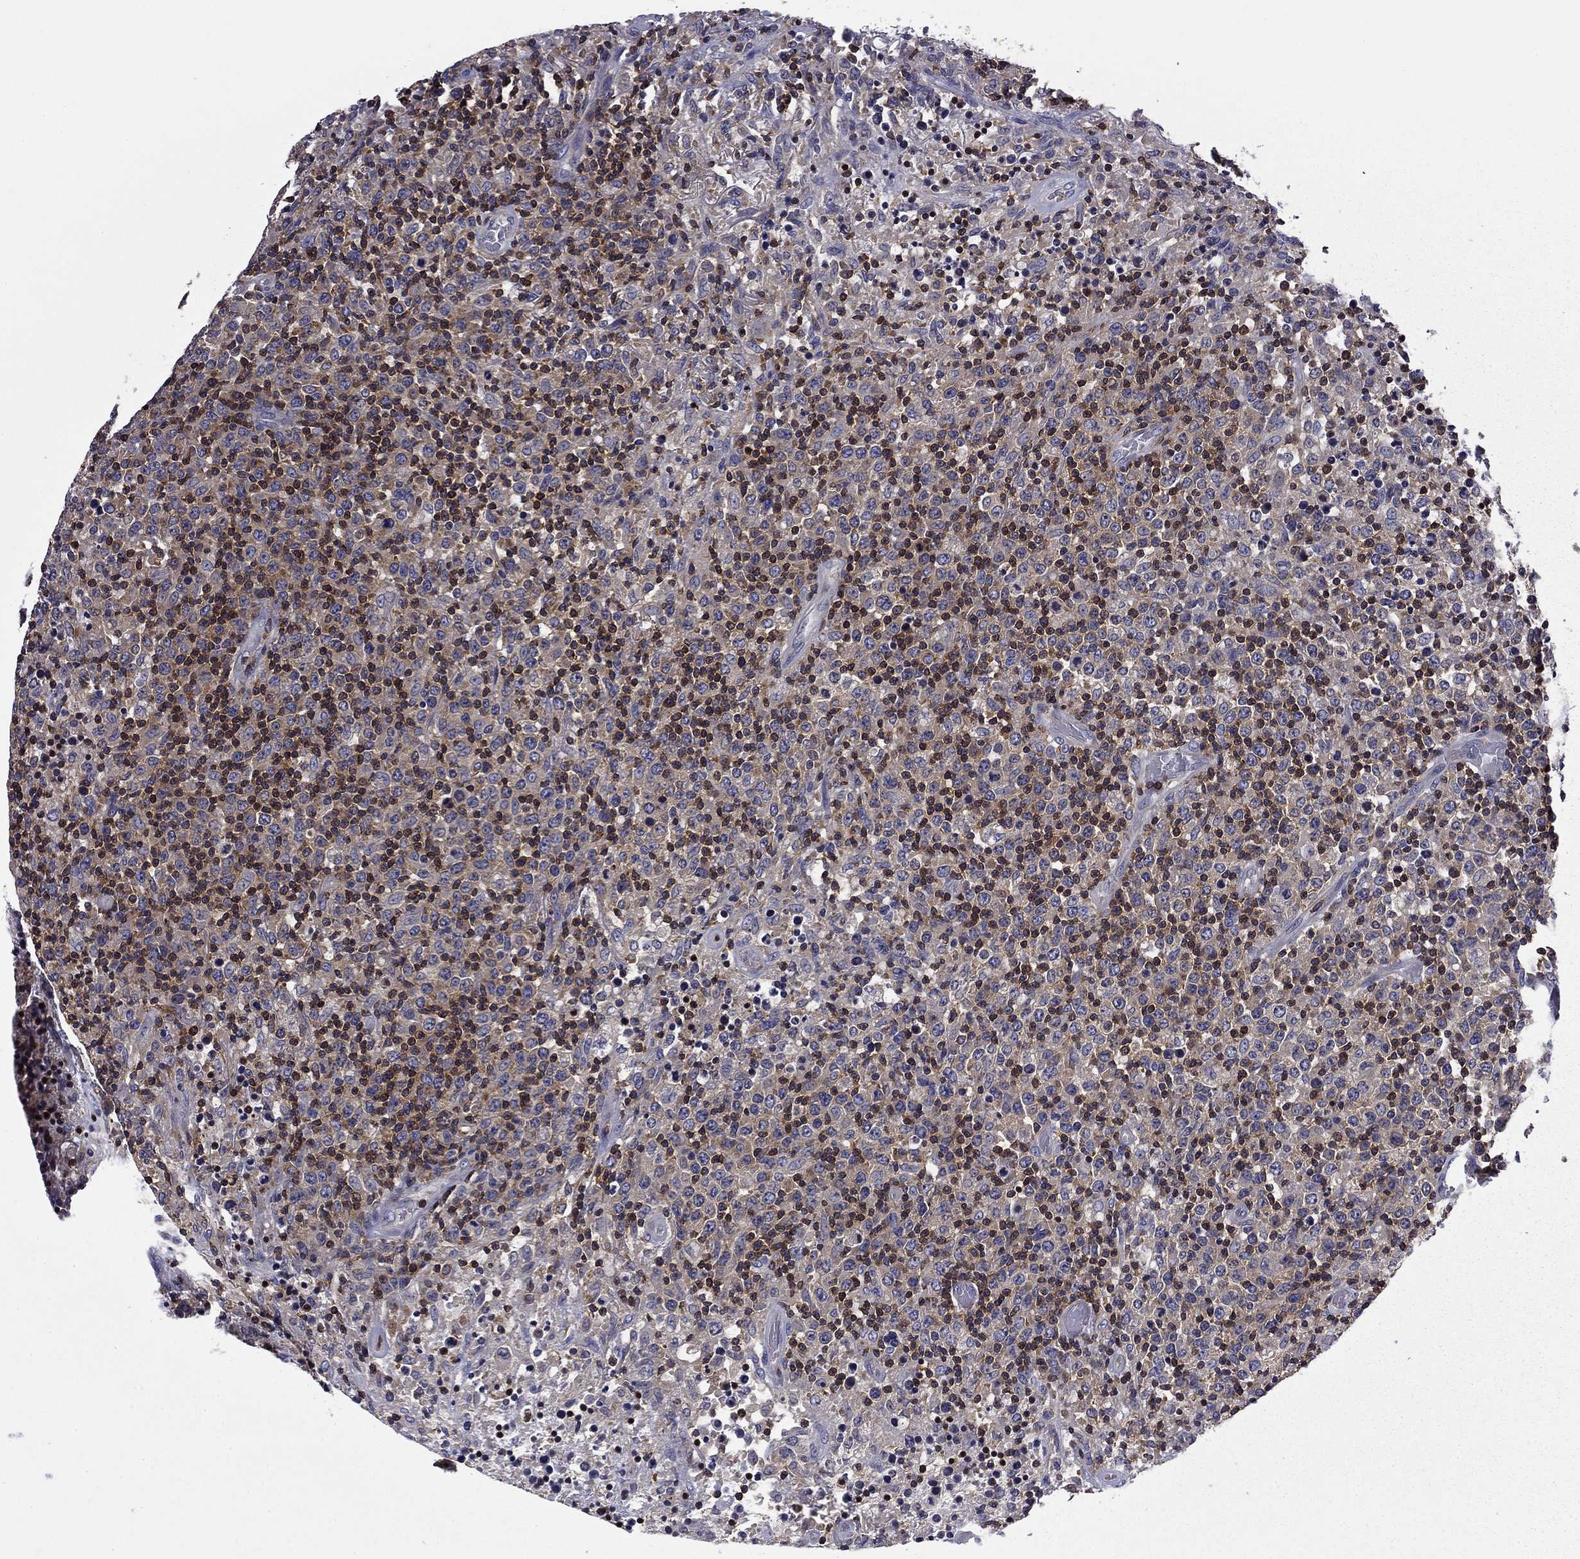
{"staining": {"intensity": "negative", "quantity": "none", "location": "none"}, "tissue": "lymphoma", "cell_type": "Tumor cells", "image_type": "cancer", "snomed": [{"axis": "morphology", "description": "Malignant lymphoma, non-Hodgkin's type, High grade"}, {"axis": "topography", "description": "Lung"}], "caption": "Immunohistochemistry photomicrograph of lymphoma stained for a protein (brown), which shows no positivity in tumor cells.", "gene": "ARHGAP45", "patient": {"sex": "male", "age": 79}}